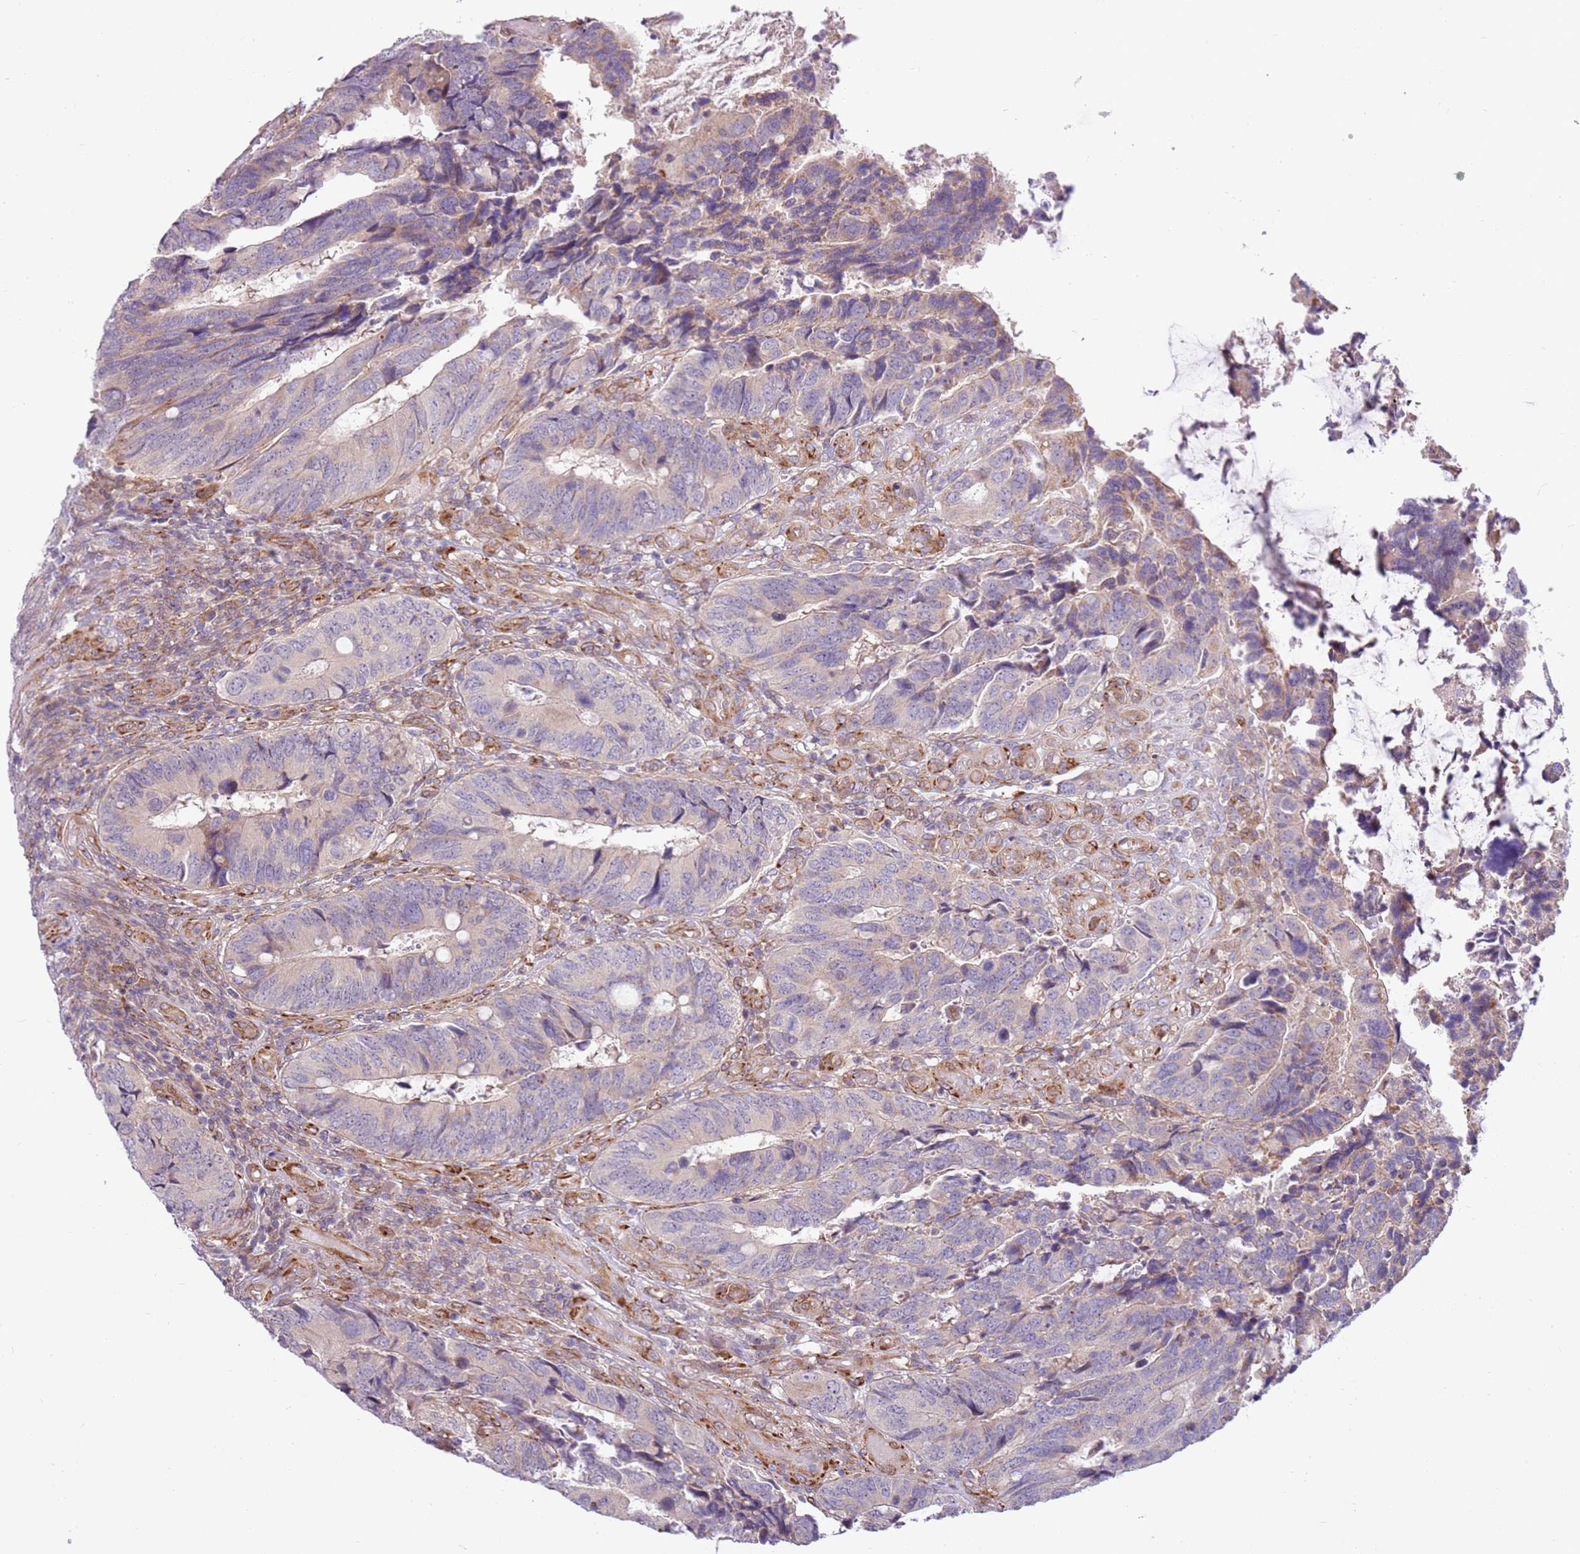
{"staining": {"intensity": "negative", "quantity": "none", "location": "none"}, "tissue": "colorectal cancer", "cell_type": "Tumor cells", "image_type": "cancer", "snomed": [{"axis": "morphology", "description": "Adenocarcinoma, NOS"}, {"axis": "topography", "description": "Colon"}], "caption": "This is a histopathology image of immunohistochemistry (IHC) staining of adenocarcinoma (colorectal), which shows no expression in tumor cells. (Stains: DAB (3,3'-diaminobenzidine) immunohistochemistry with hematoxylin counter stain, Microscopy: brightfield microscopy at high magnification).", "gene": "GRAP", "patient": {"sex": "male", "age": 87}}